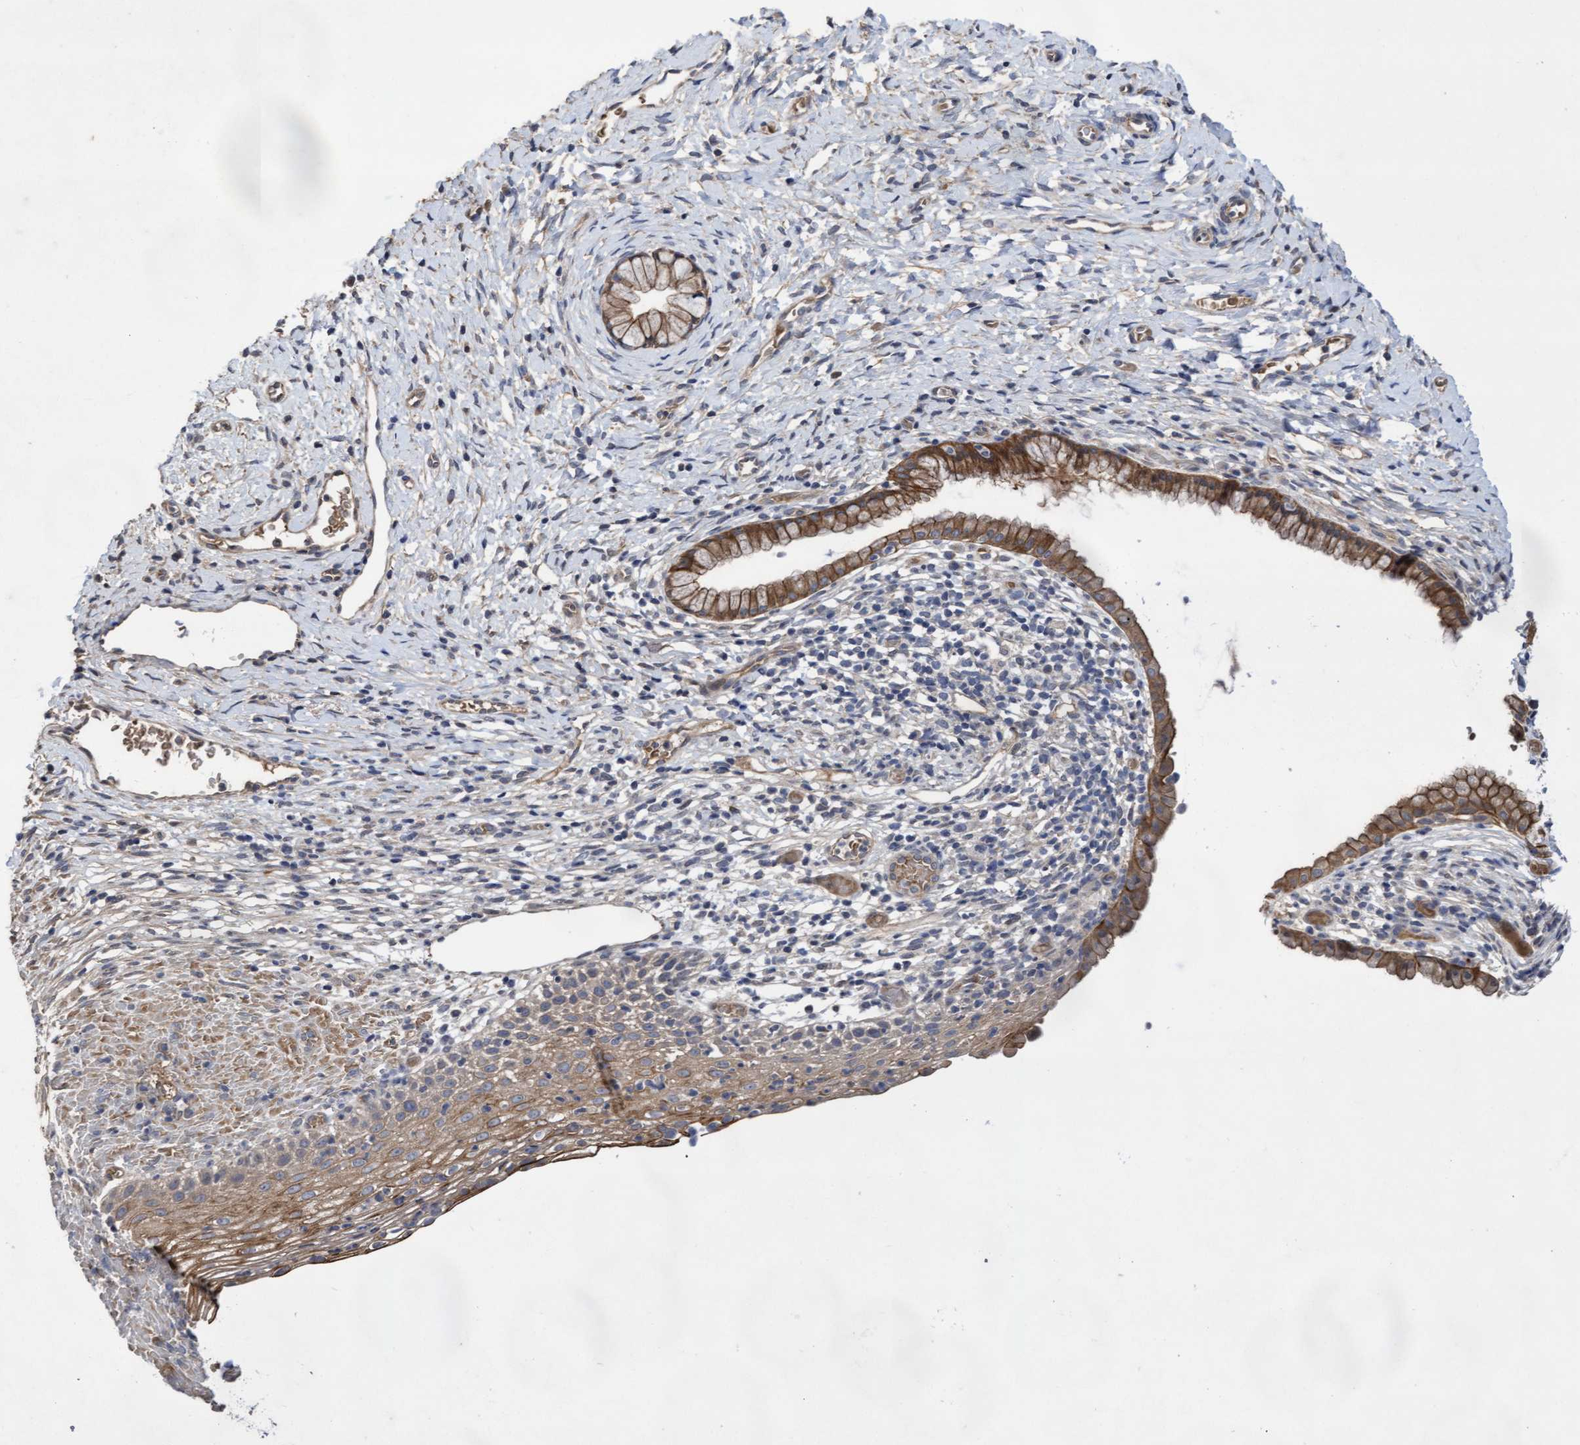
{"staining": {"intensity": "moderate", "quantity": ">75%", "location": "cytoplasmic/membranous"}, "tissue": "cervix", "cell_type": "Glandular cells", "image_type": "normal", "snomed": [{"axis": "morphology", "description": "Normal tissue, NOS"}, {"axis": "topography", "description": "Cervix"}], "caption": "Immunohistochemistry (DAB) staining of normal human cervix demonstrates moderate cytoplasmic/membranous protein staining in about >75% of glandular cells. The staining is performed using DAB (3,3'-diaminobenzidine) brown chromogen to label protein expression. The nuclei are counter-stained blue using hematoxylin.", "gene": "COBL", "patient": {"sex": "female", "age": 72}}